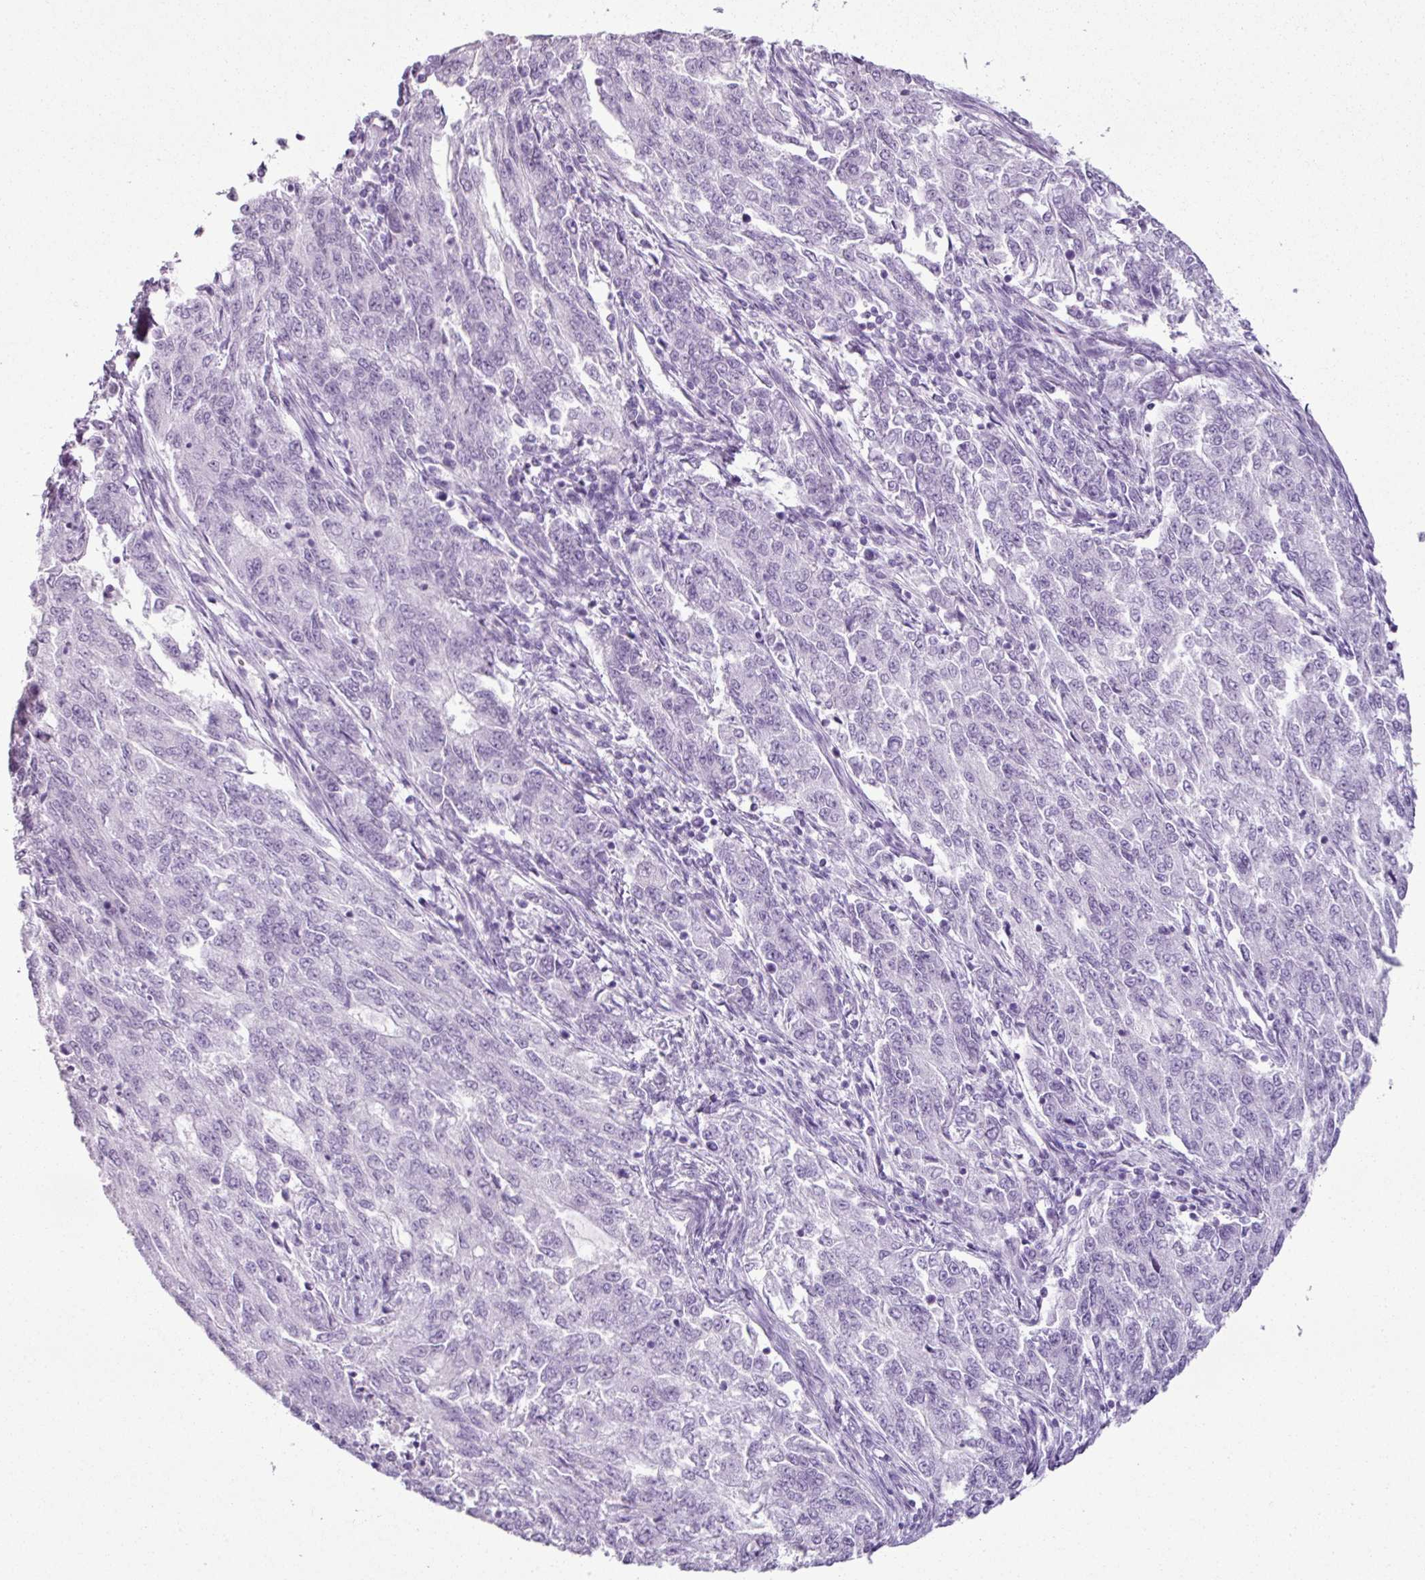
{"staining": {"intensity": "negative", "quantity": "none", "location": "none"}, "tissue": "endometrial cancer", "cell_type": "Tumor cells", "image_type": "cancer", "snomed": [{"axis": "morphology", "description": "Adenocarcinoma, NOS"}, {"axis": "topography", "description": "Endometrium"}], "caption": "A micrograph of adenocarcinoma (endometrial) stained for a protein exhibits no brown staining in tumor cells.", "gene": "SCT", "patient": {"sex": "female", "age": 50}}